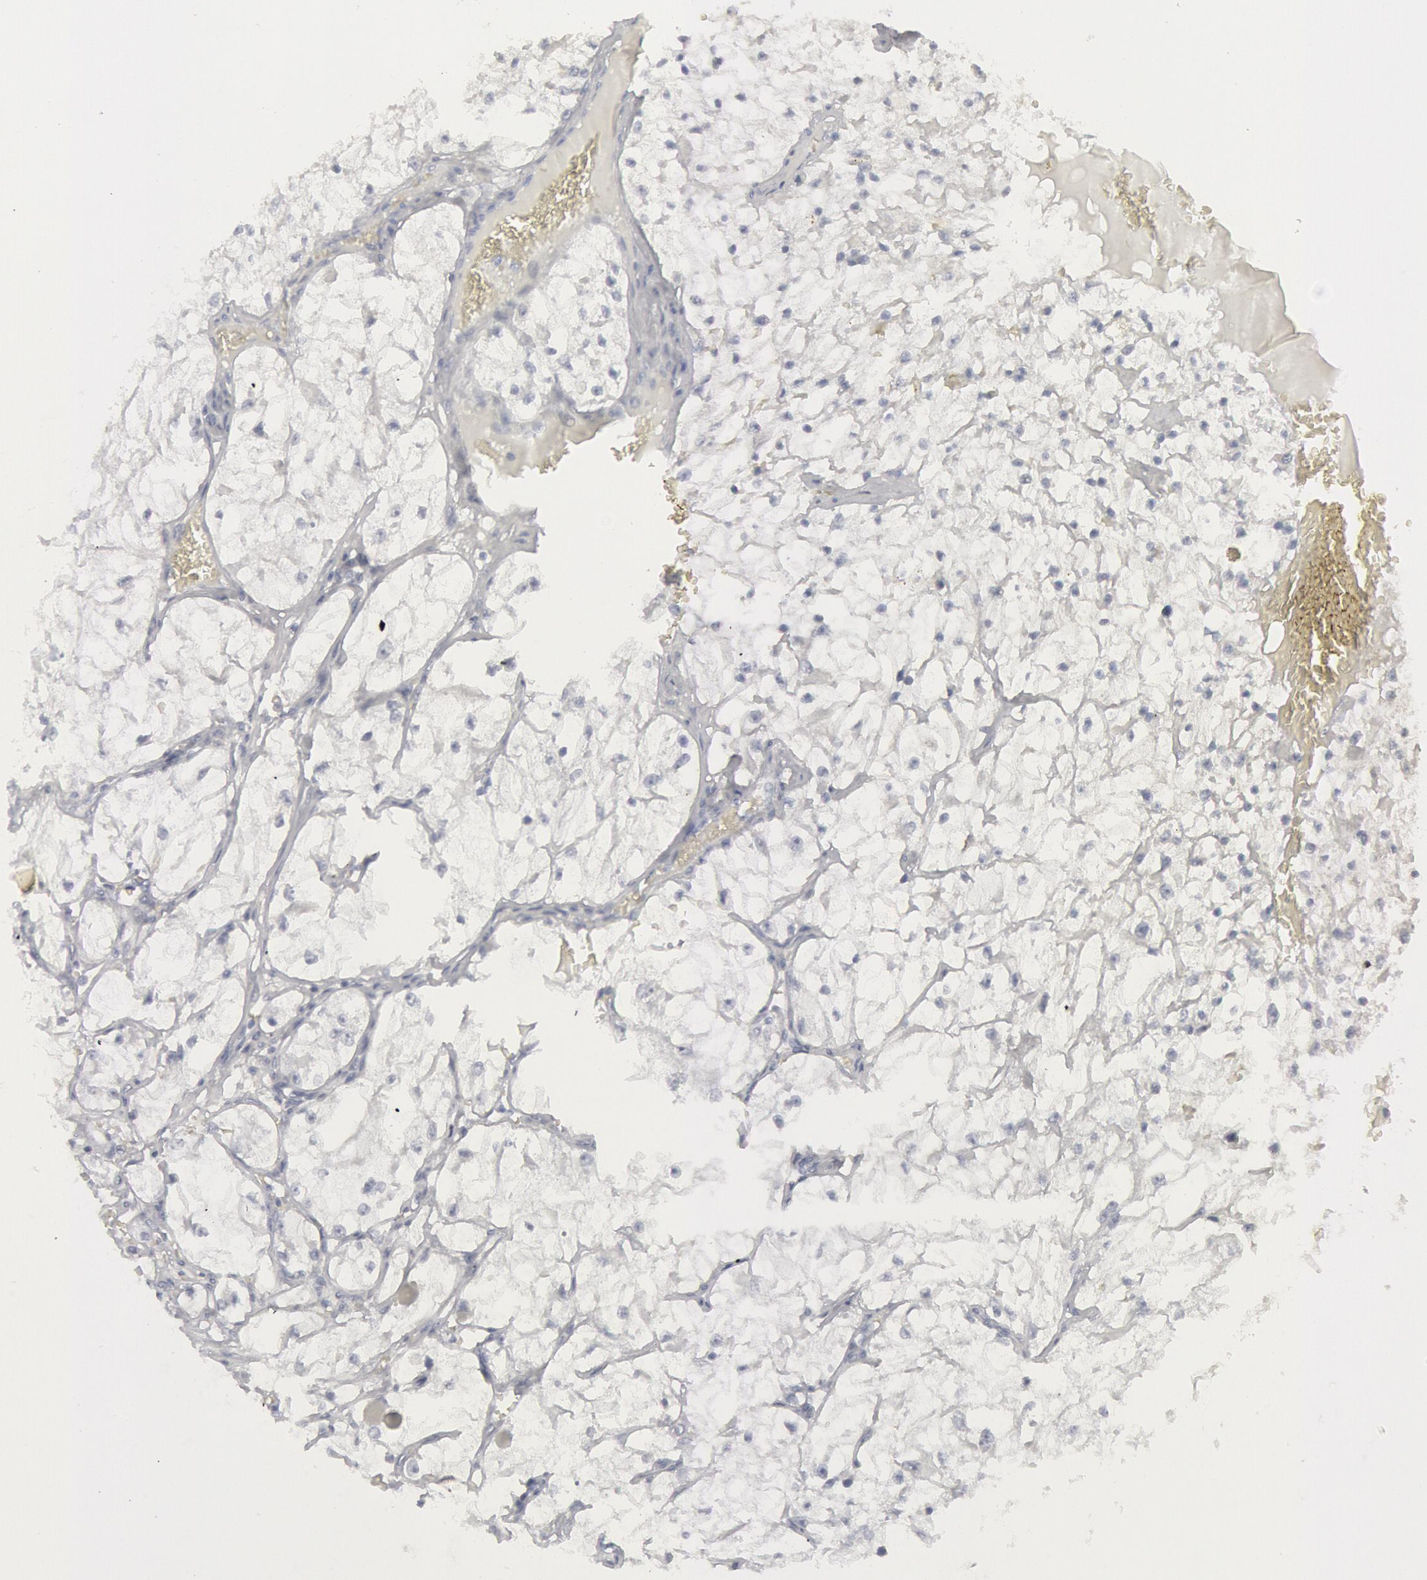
{"staining": {"intensity": "negative", "quantity": "none", "location": "none"}, "tissue": "renal cancer", "cell_type": "Tumor cells", "image_type": "cancer", "snomed": [{"axis": "morphology", "description": "Adenocarcinoma, NOS"}, {"axis": "topography", "description": "Kidney"}], "caption": "This is an immunohistochemistry image of human renal adenocarcinoma. There is no staining in tumor cells.", "gene": "DMC1", "patient": {"sex": "male", "age": 61}}